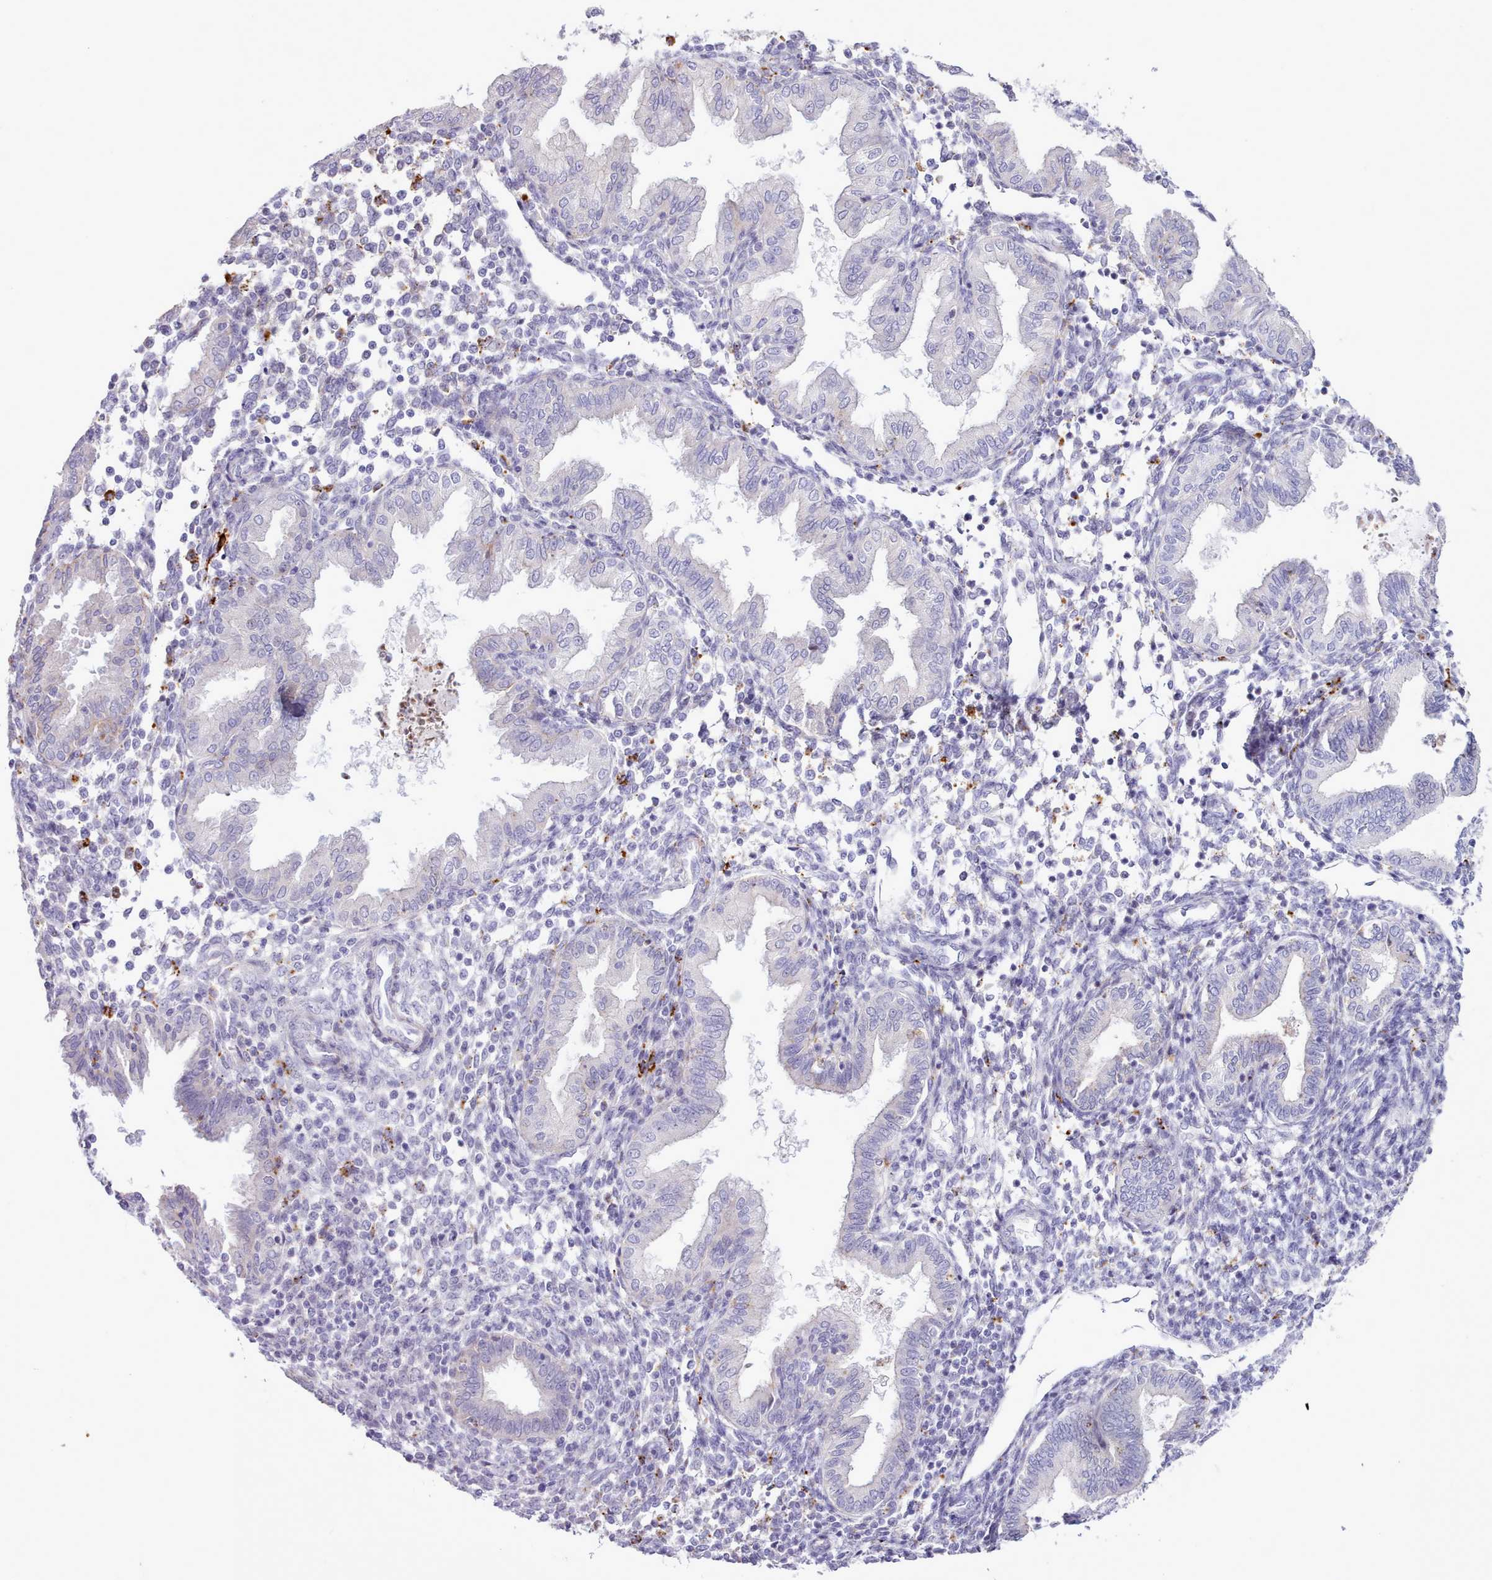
{"staining": {"intensity": "negative", "quantity": "none", "location": "none"}, "tissue": "endometrium", "cell_type": "Cells in endometrial stroma", "image_type": "normal", "snomed": [{"axis": "morphology", "description": "Normal tissue, NOS"}, {"axis": "topography", "description": "Endometrium"}], "caption": "DAB (3,3'-diaminobenzidine) immunohistochemical staining of benign human endometrium exhibits no significant staining in cells in endometrial stroma. Brightfield microscopy of immunohistochemistry stained with DAB (brown) and hematoxylin (blue), captured at high magnification.", "gene": "SRD5A1", "patient": {"sex": "female", "age": 53}}